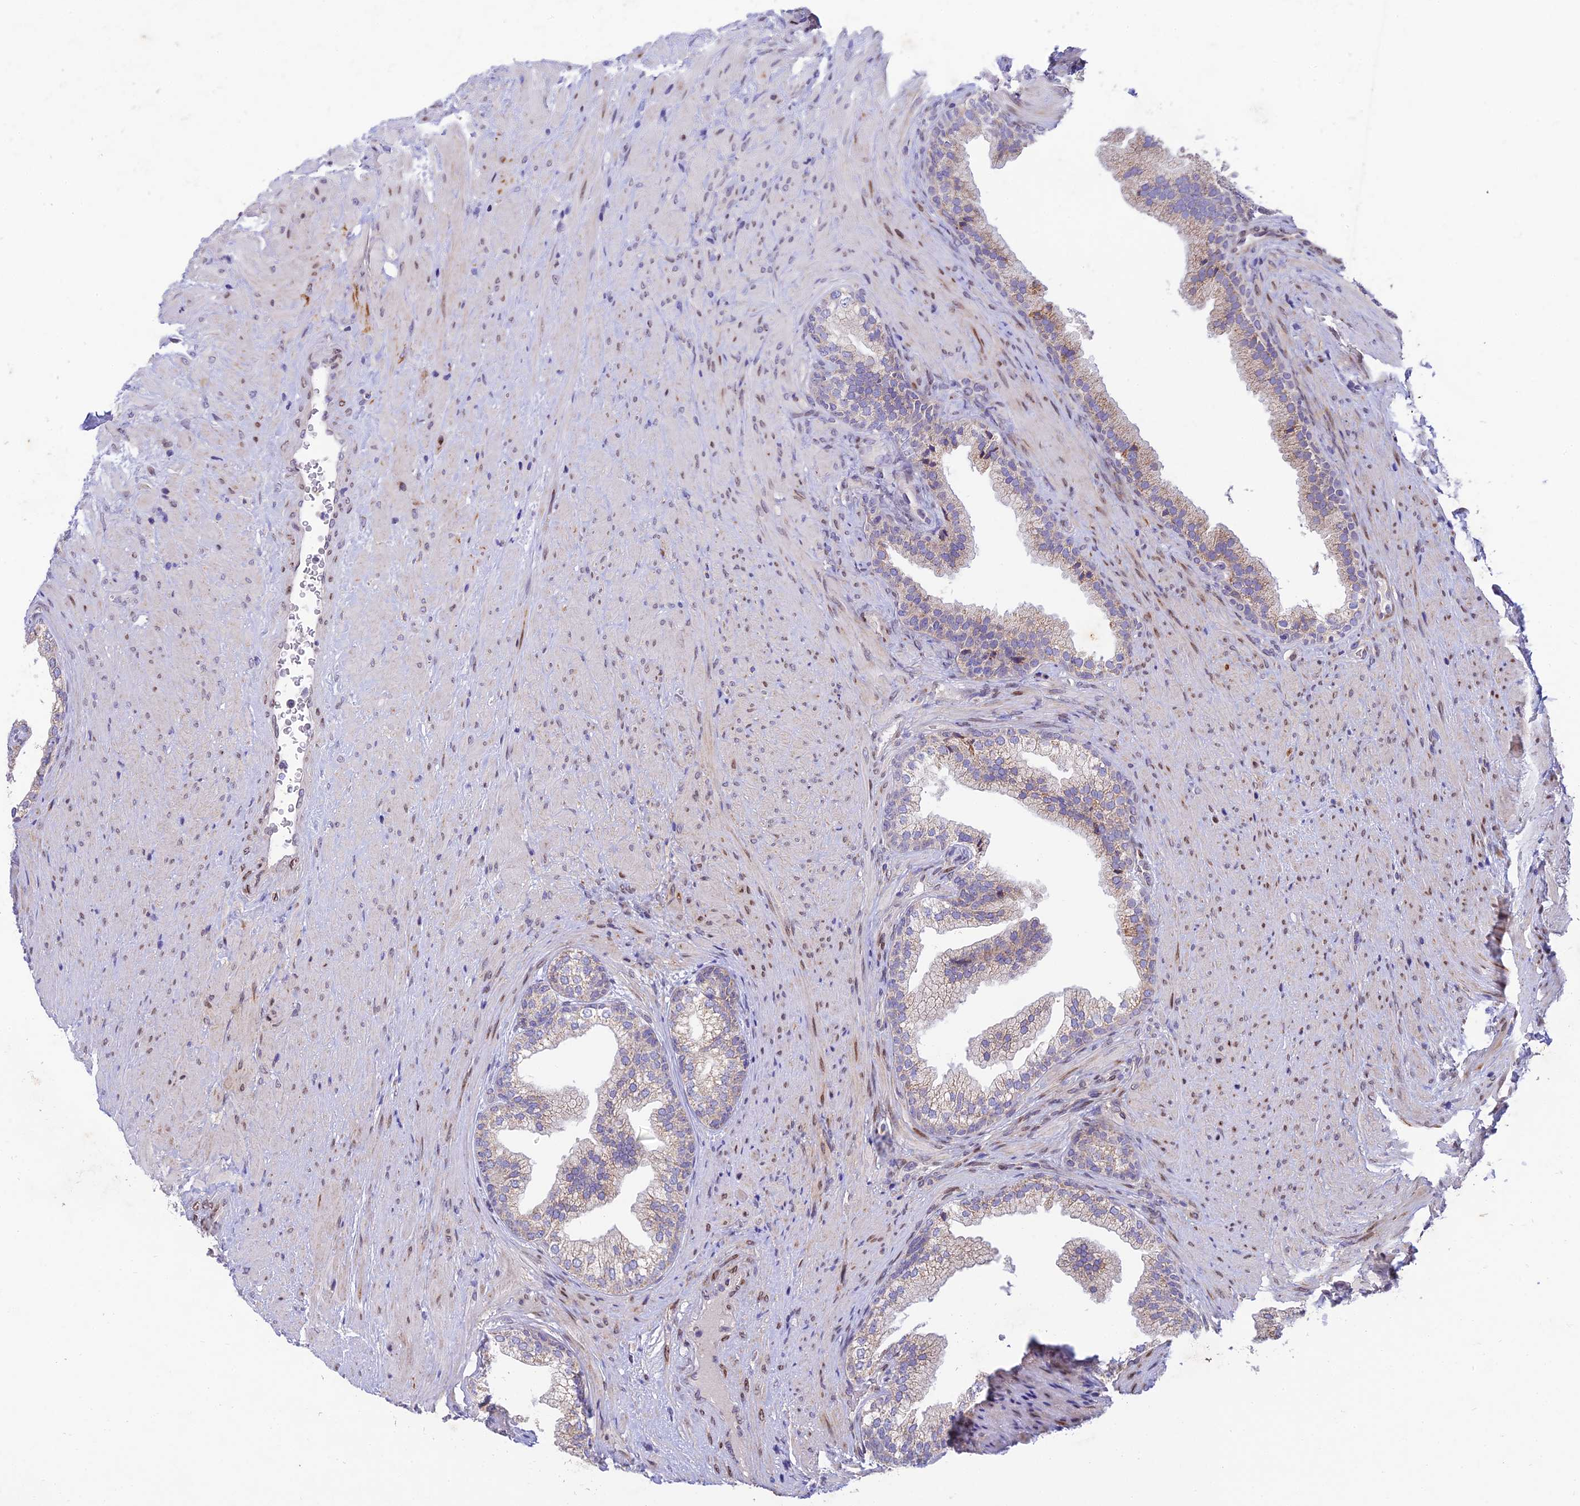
{"staining": {"intensity": "weak", "quantity": "25%-75%", "location": "cytoplasmic/membranous"}, "tissue": "prostate", "cell_type": "Glandular cells", "image_type": "normal", "snomed": [{"axis": "morphology", "description": "Normal tissue, NOS"}, {"axis": "topography", "description": "Prostate"}], "caption": "Immunohistochemistry (DAB (3,3'-diaminobenzidine)) staining of unremarkable human prostate demonstrates weak cytoplasmic/membranous protein positivity in about 25%-75% of glandular cells.", "gene": "MGAT2", "patient": {"sex": "male", "age": 76}}